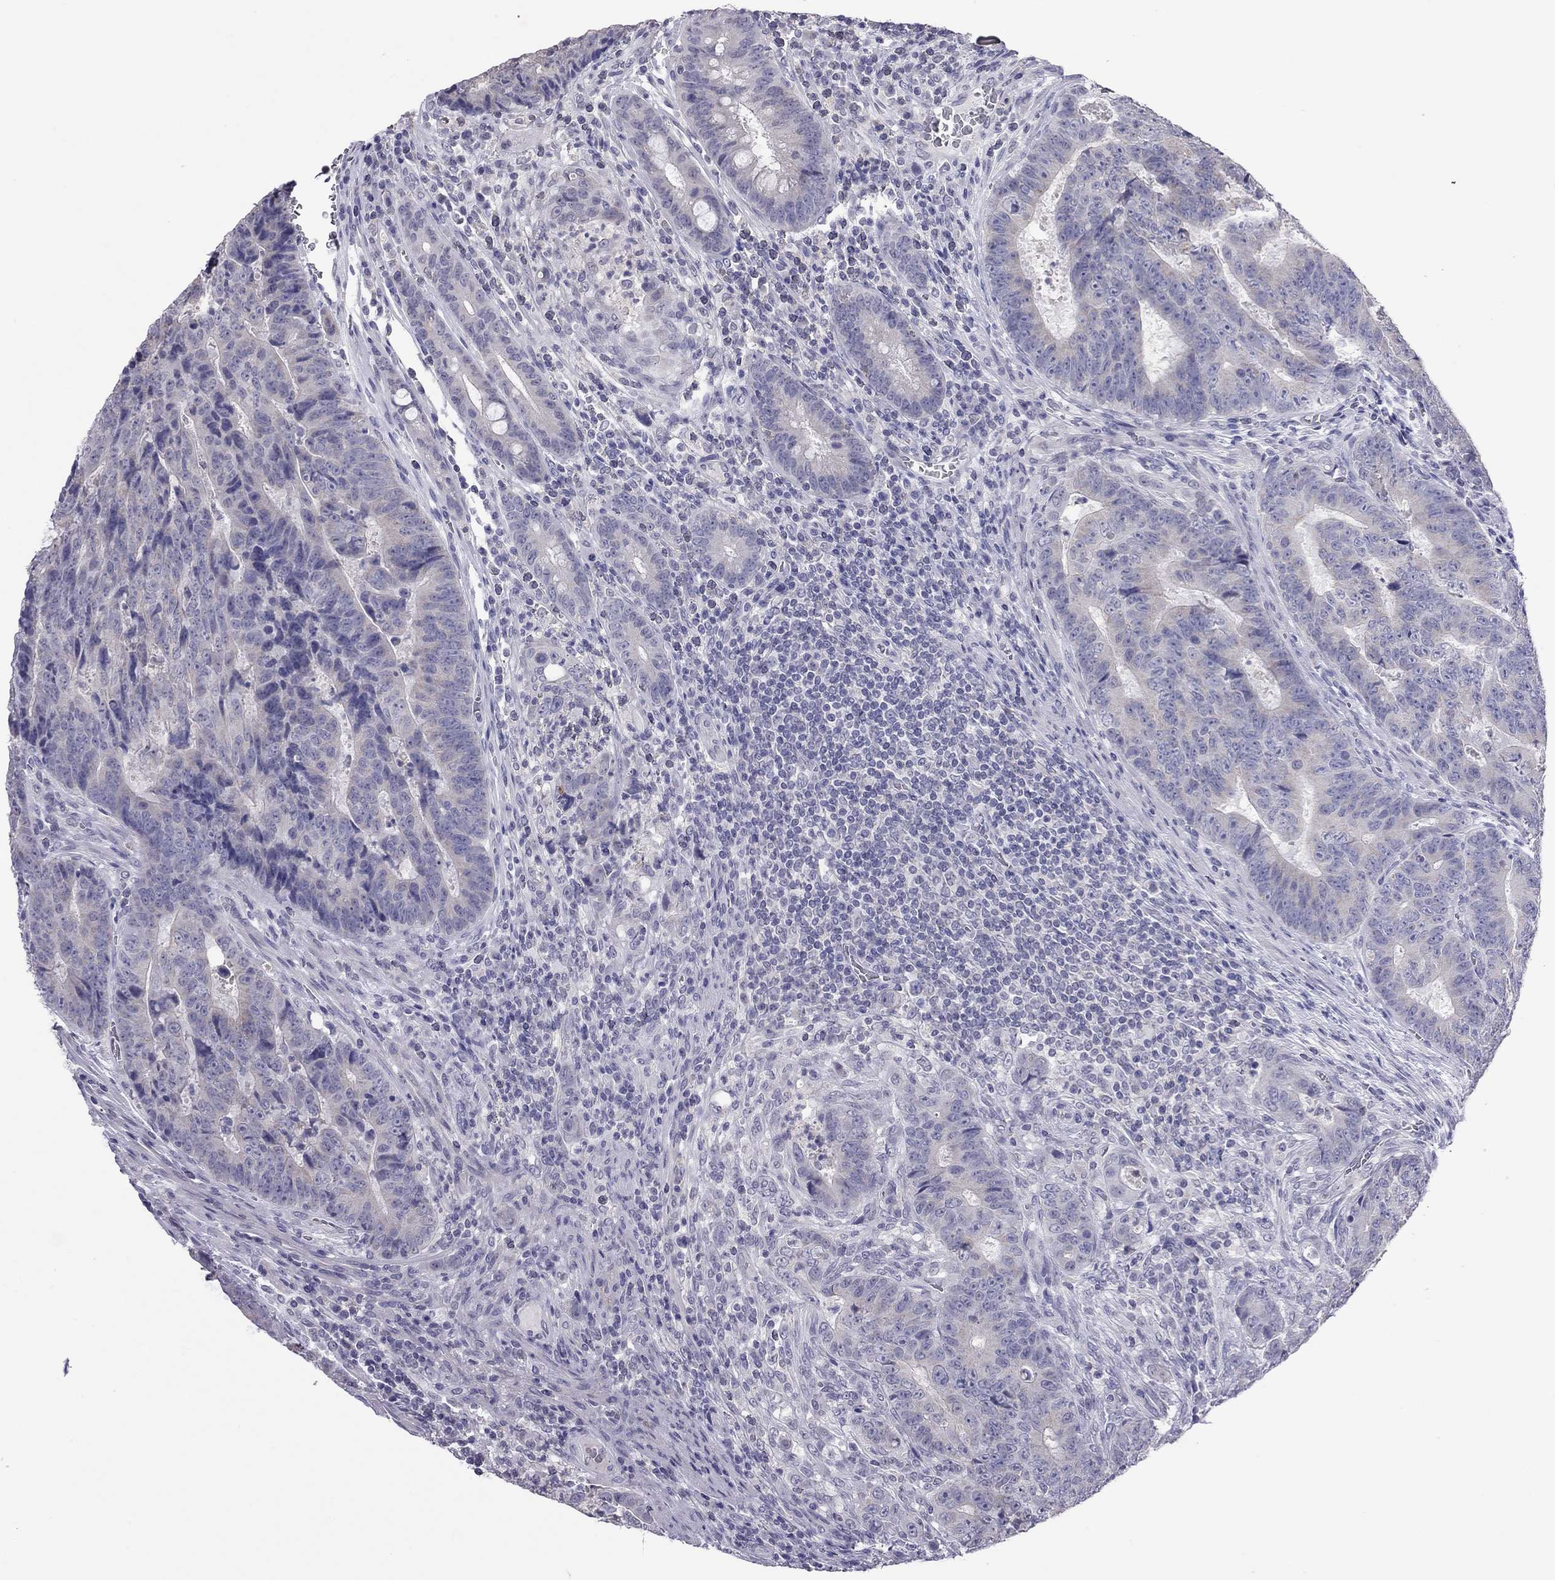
{"staining": {"intensity": "negative", "quantity": "none", "location": "none"}, "tissue": "colorectal cancer", "cell_type": "Tumor cells", "image_type": "cancer", "snomed": [{"axis": "morphology", "description": "Adenocarcinoma, NOS"}, {"axis": "topography", "description": "Colon"}], "caption": "Histopathology image shows no significant protein positivity in tumor cells of colorectal adenocarcinoma.", "gene": "PPP1R3A", "patient": {"sex": "female", "age": 48}}